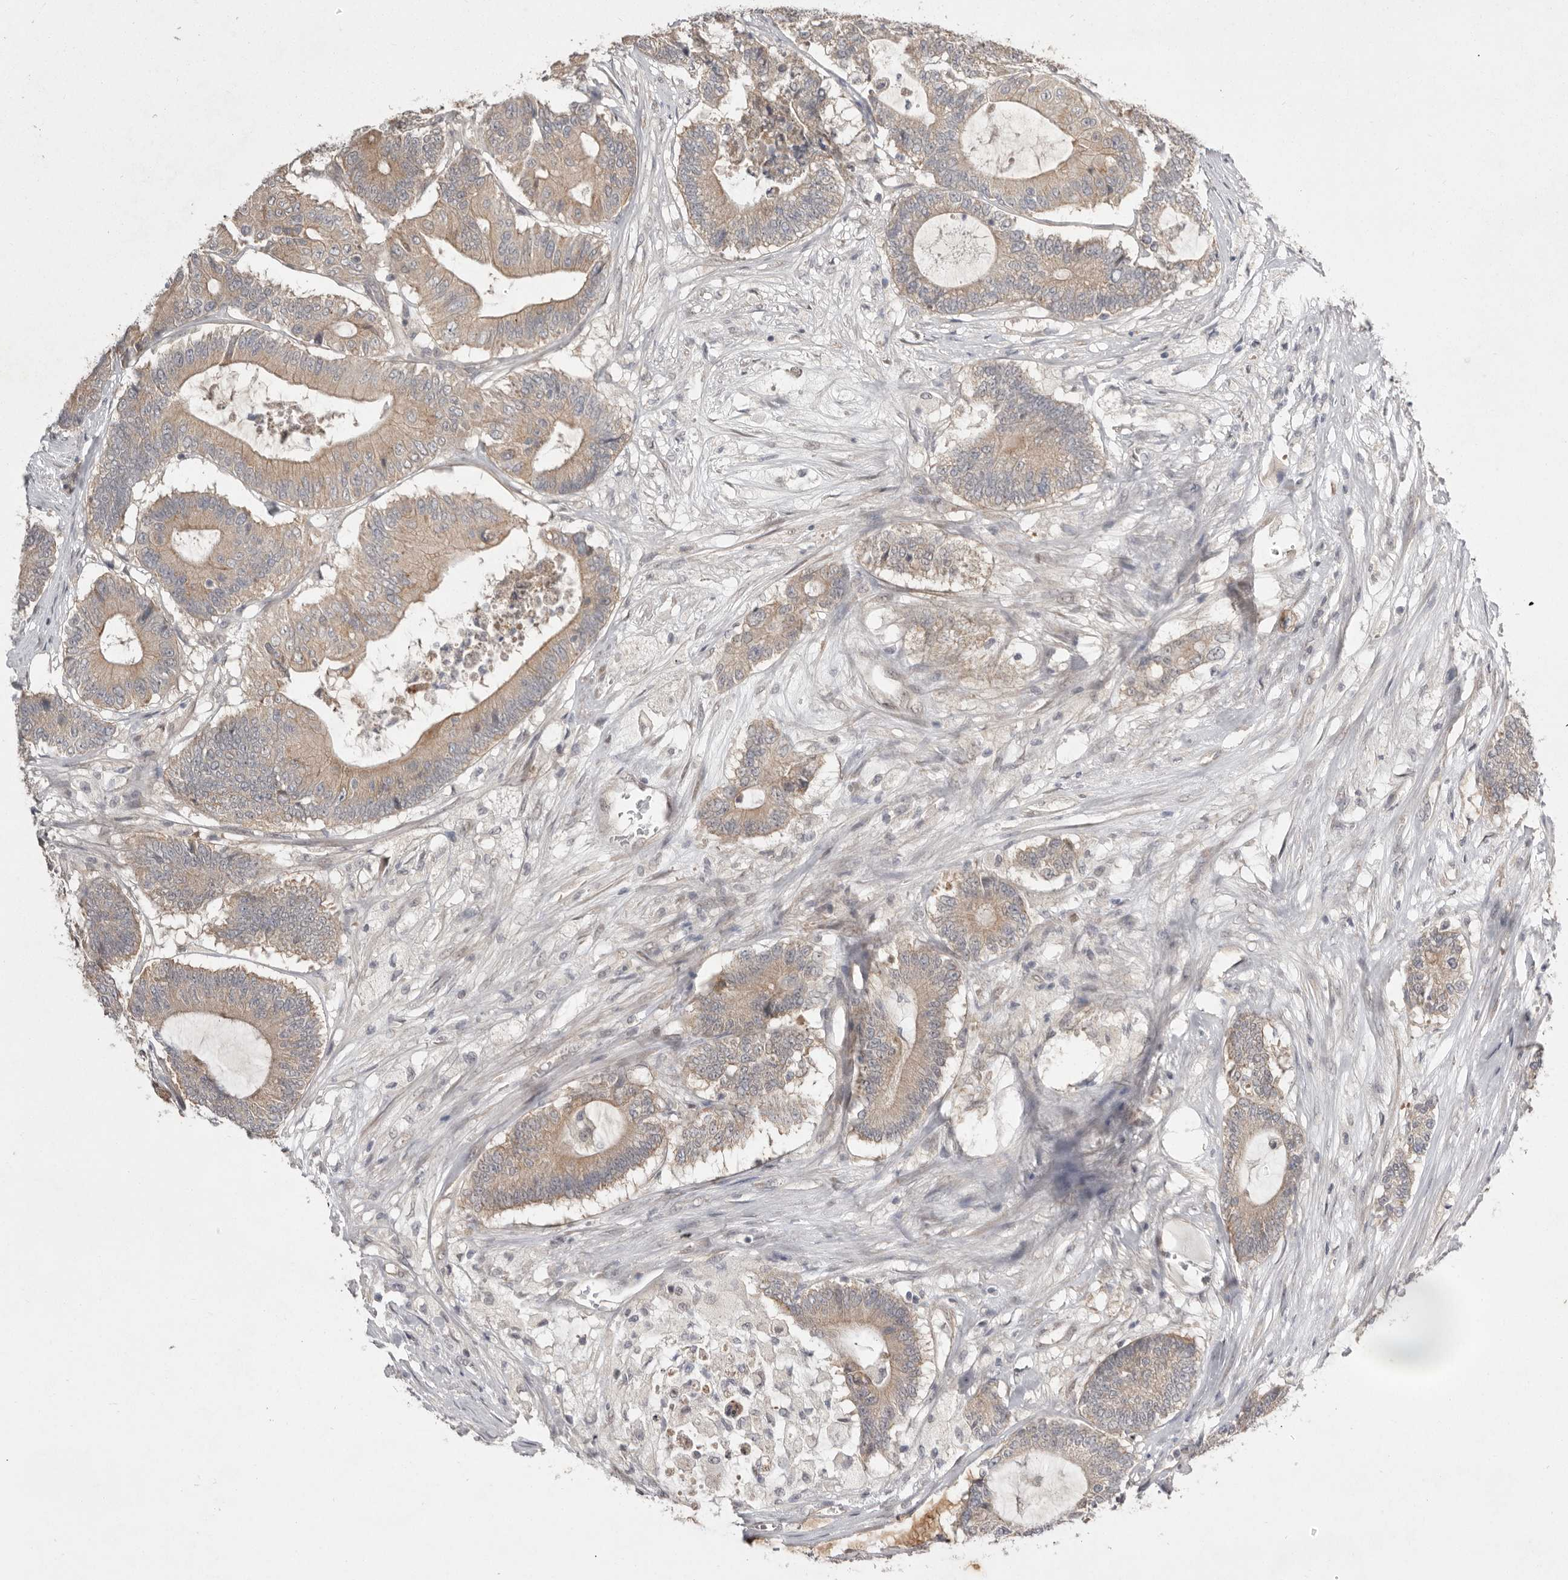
{"staining": {"intensity": "weak", "quantity": ">75%", "location": "cytoplasmic/membranous"}, "tissue": "colorectal cancer", "cell_type": "Tumor cells", "image_type": "cancer", "snomed": [{"axis": "morphology", "description": "Adenocarcinoma, NOS"}, {"axis": "topography", "description": "Colon"}], "caption": "Colorectal cancer stained for a protein (brown) reveals weak cytoplasmic/membranous positive staining in approximately >75% of tumor cells.", "gene": "NSUN4", "patient": {"sex": "female", "age": 84}}